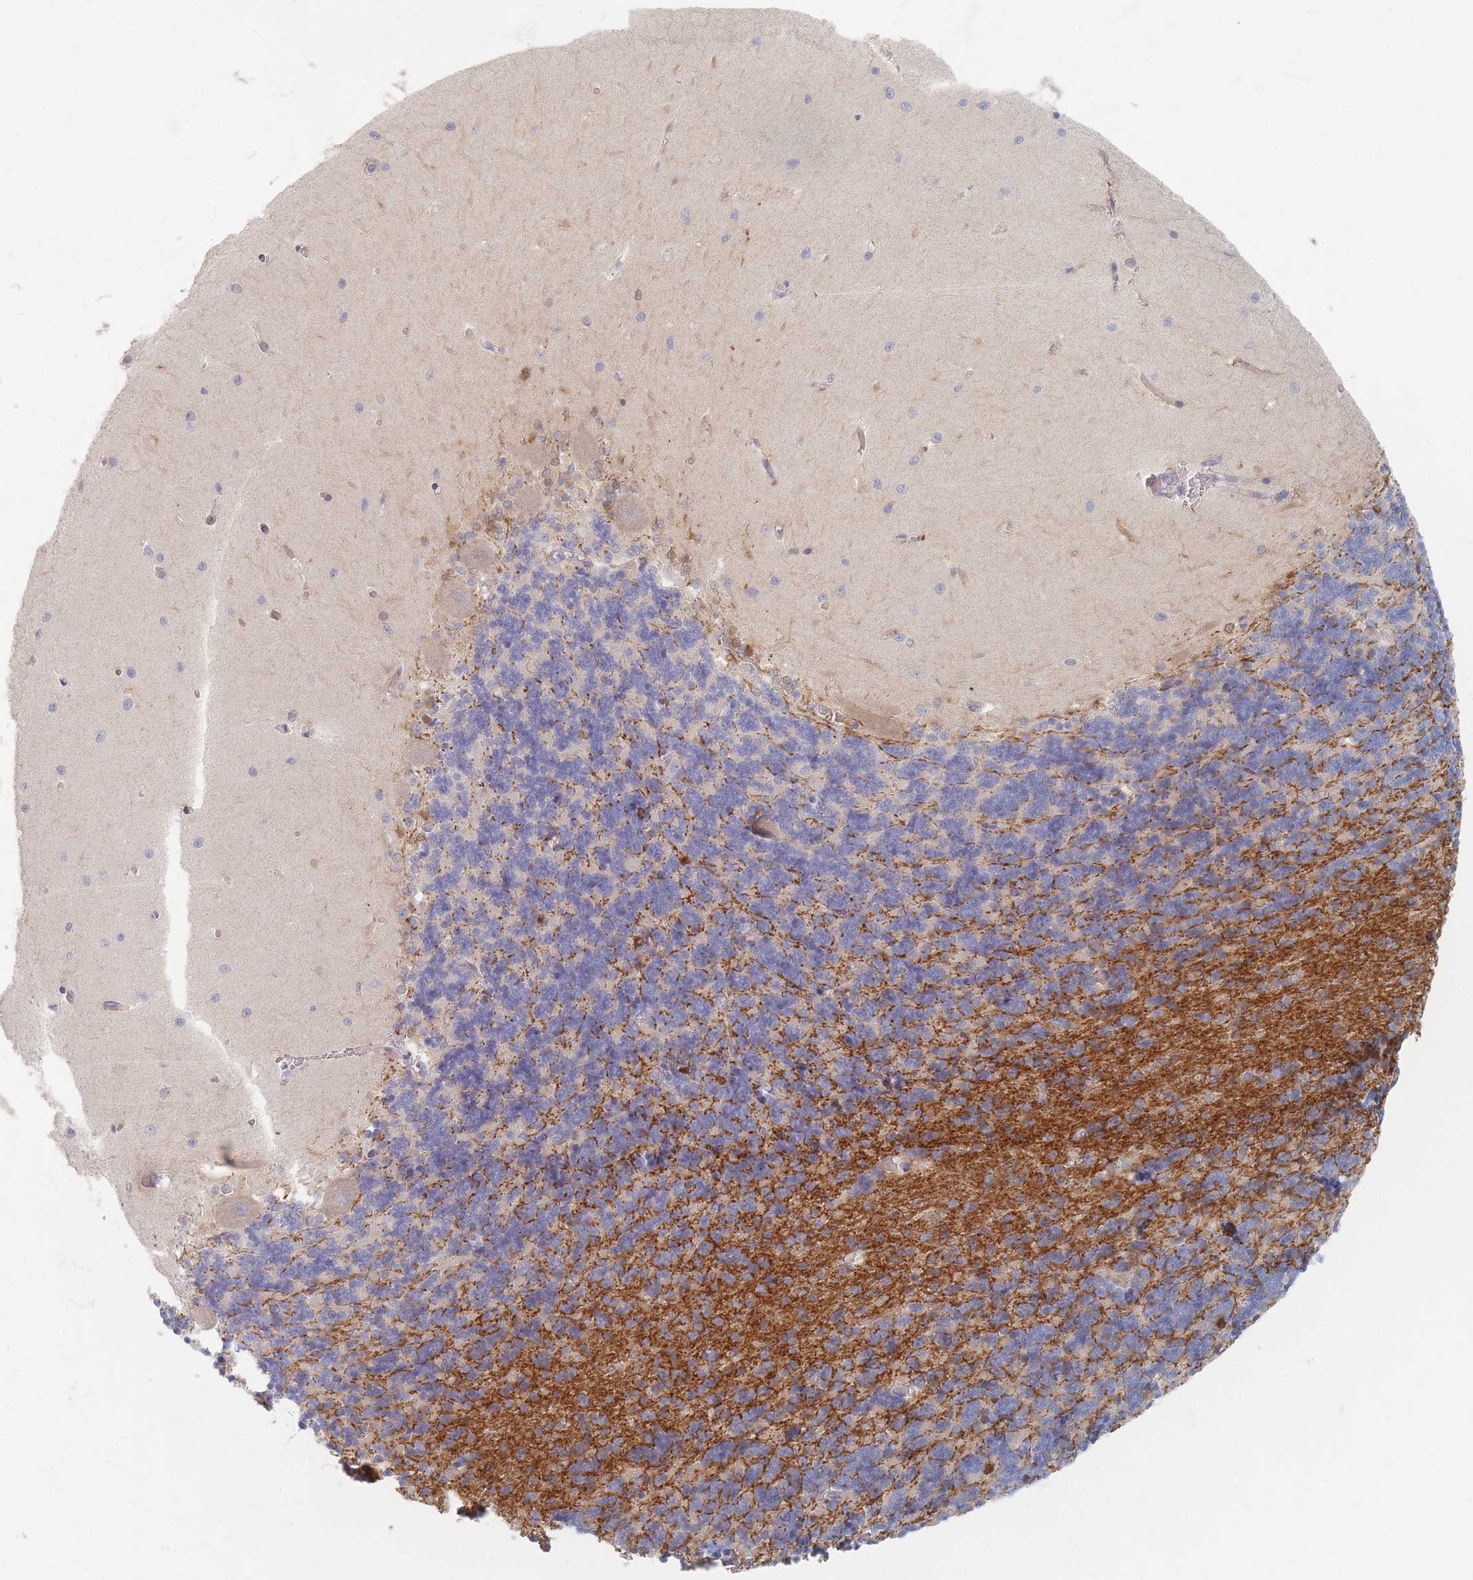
{"staining": {"intensity": "moderate", "quantity": "25%-75%", "location": "cytoplasmic/membranous"}, "tissue": "cerebellum", "cell_type": "Cells in granular layer", "image_type": "normal", "snomed": [{"axis": "morphology", "description": "Normal tissue, NOS"}, {"axis": "topography", "description": "Cerebellum"}], "caption": "IHC photomicrograph of benign human cerebellum stained for a protein (brown), which exhibits medium levels of moderate cytoplasmic/membranous staining in approximately 25%-75% of cells in granular layer.", "gene": "ENSG00000251357", "patient": {"sex": "male", "age": 37}}